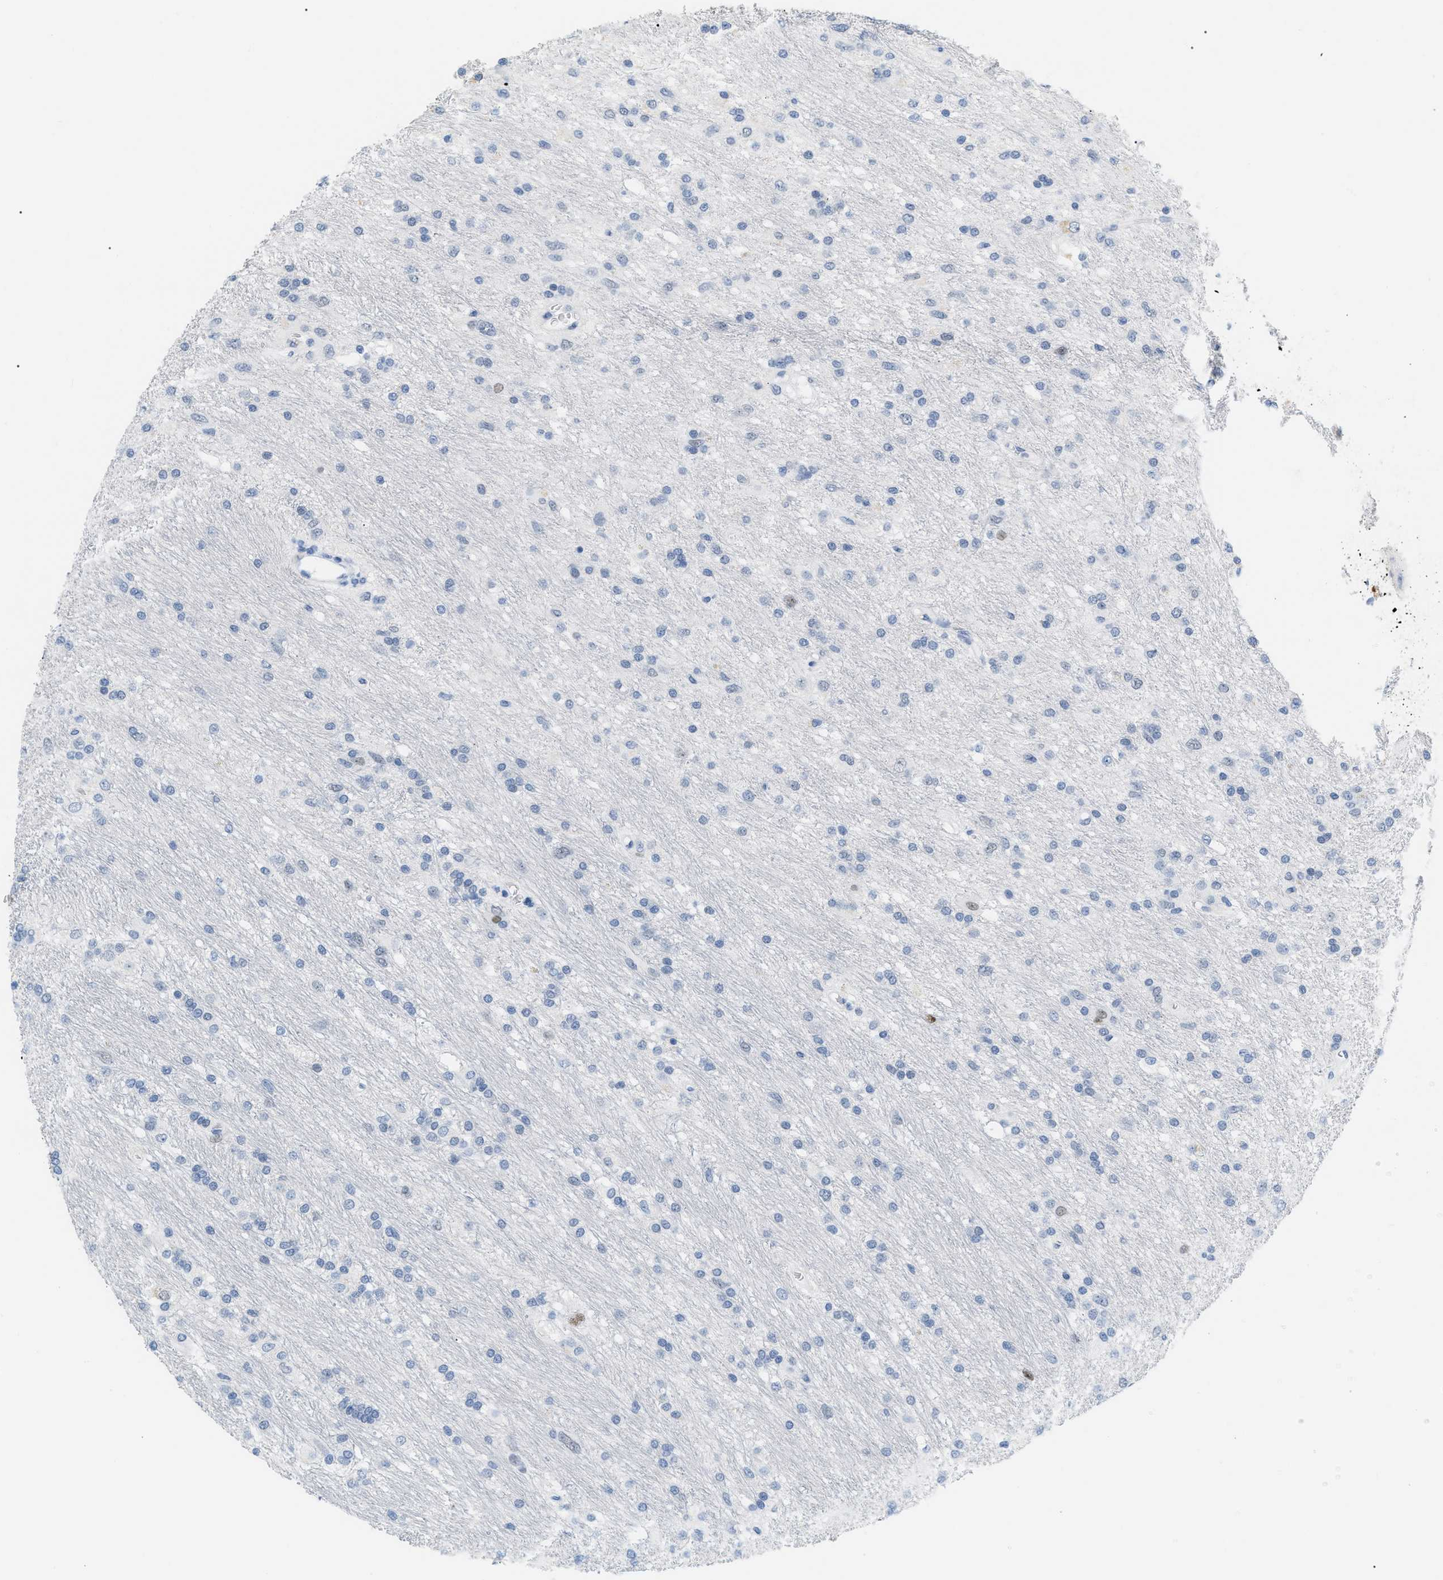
{"staining": {"intensity": "negative", "quantity": "none", "location": "none"}, "tissue": "glioma", "cell_type": "Tumor cells", "image_type": "cancer", "snomed": [{"axis": "morphology", "description": "Glioma, malignant, Low grade"}, {"axis": "topography", "description": "Brain"}], "caption": "Tumor cells show no significant expression in malignant glioma (low-grade).", "gene": "MCM7", "patient": {"sex": "male", "age": 77}}